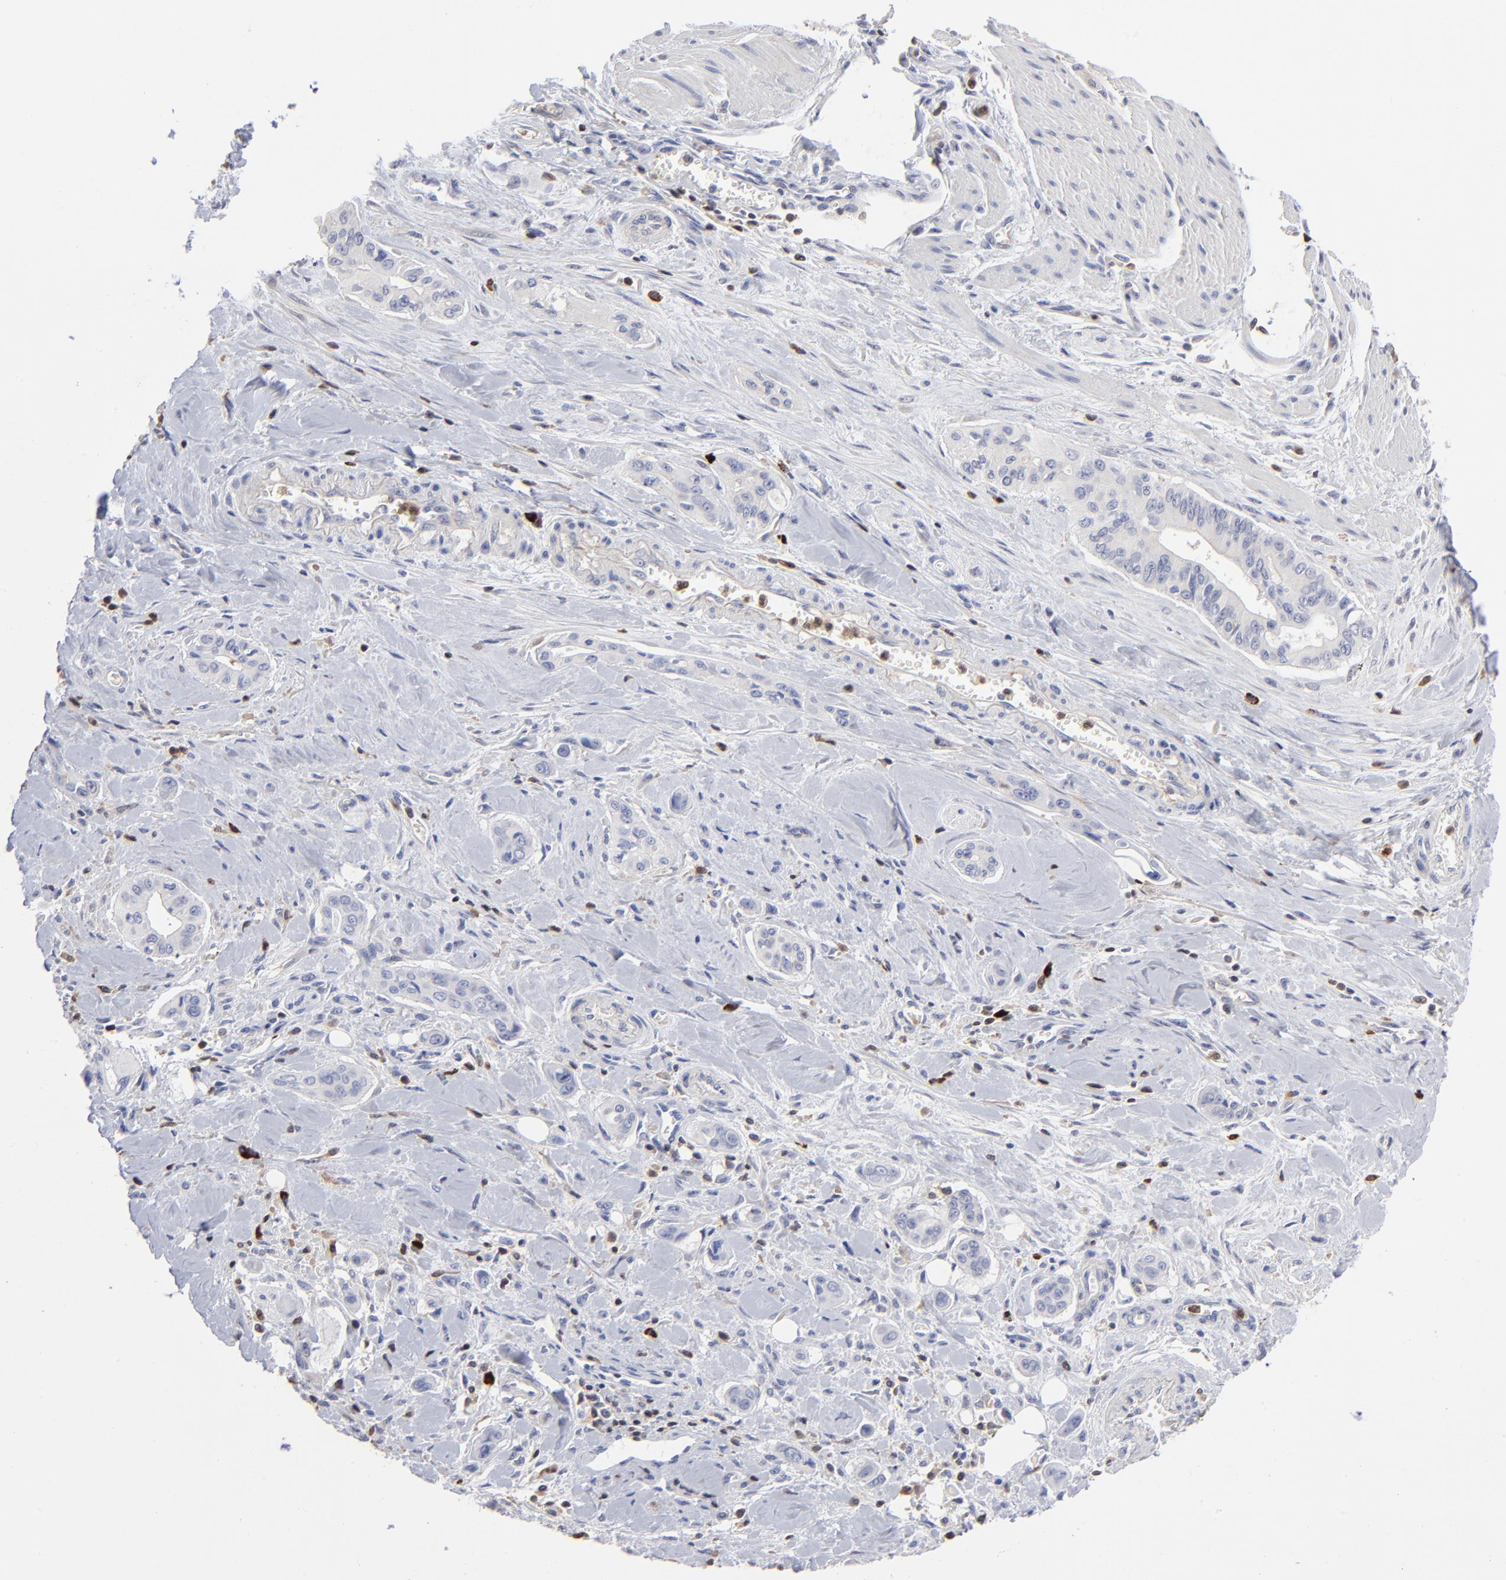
{"staining": {"intensity": "negative", "quantity": "none", "location": "none"}, "tissue": "pancreatic cancer", "cell_type": "Tumor cells", "image_type": "cancer", "snomed": [{"axis": "morphology", "description": "Adenocarcinoma, NOS"}, {"axis": "topography", "description": "Pancreas"}], "caption": "DAB immunohistochemical staining of human pancreatic cancer (adenocarcinoma) shows no significant positivity in tumor cells.", "gene": "TBXT", "patient": {"sex": "male", "age": 77}}